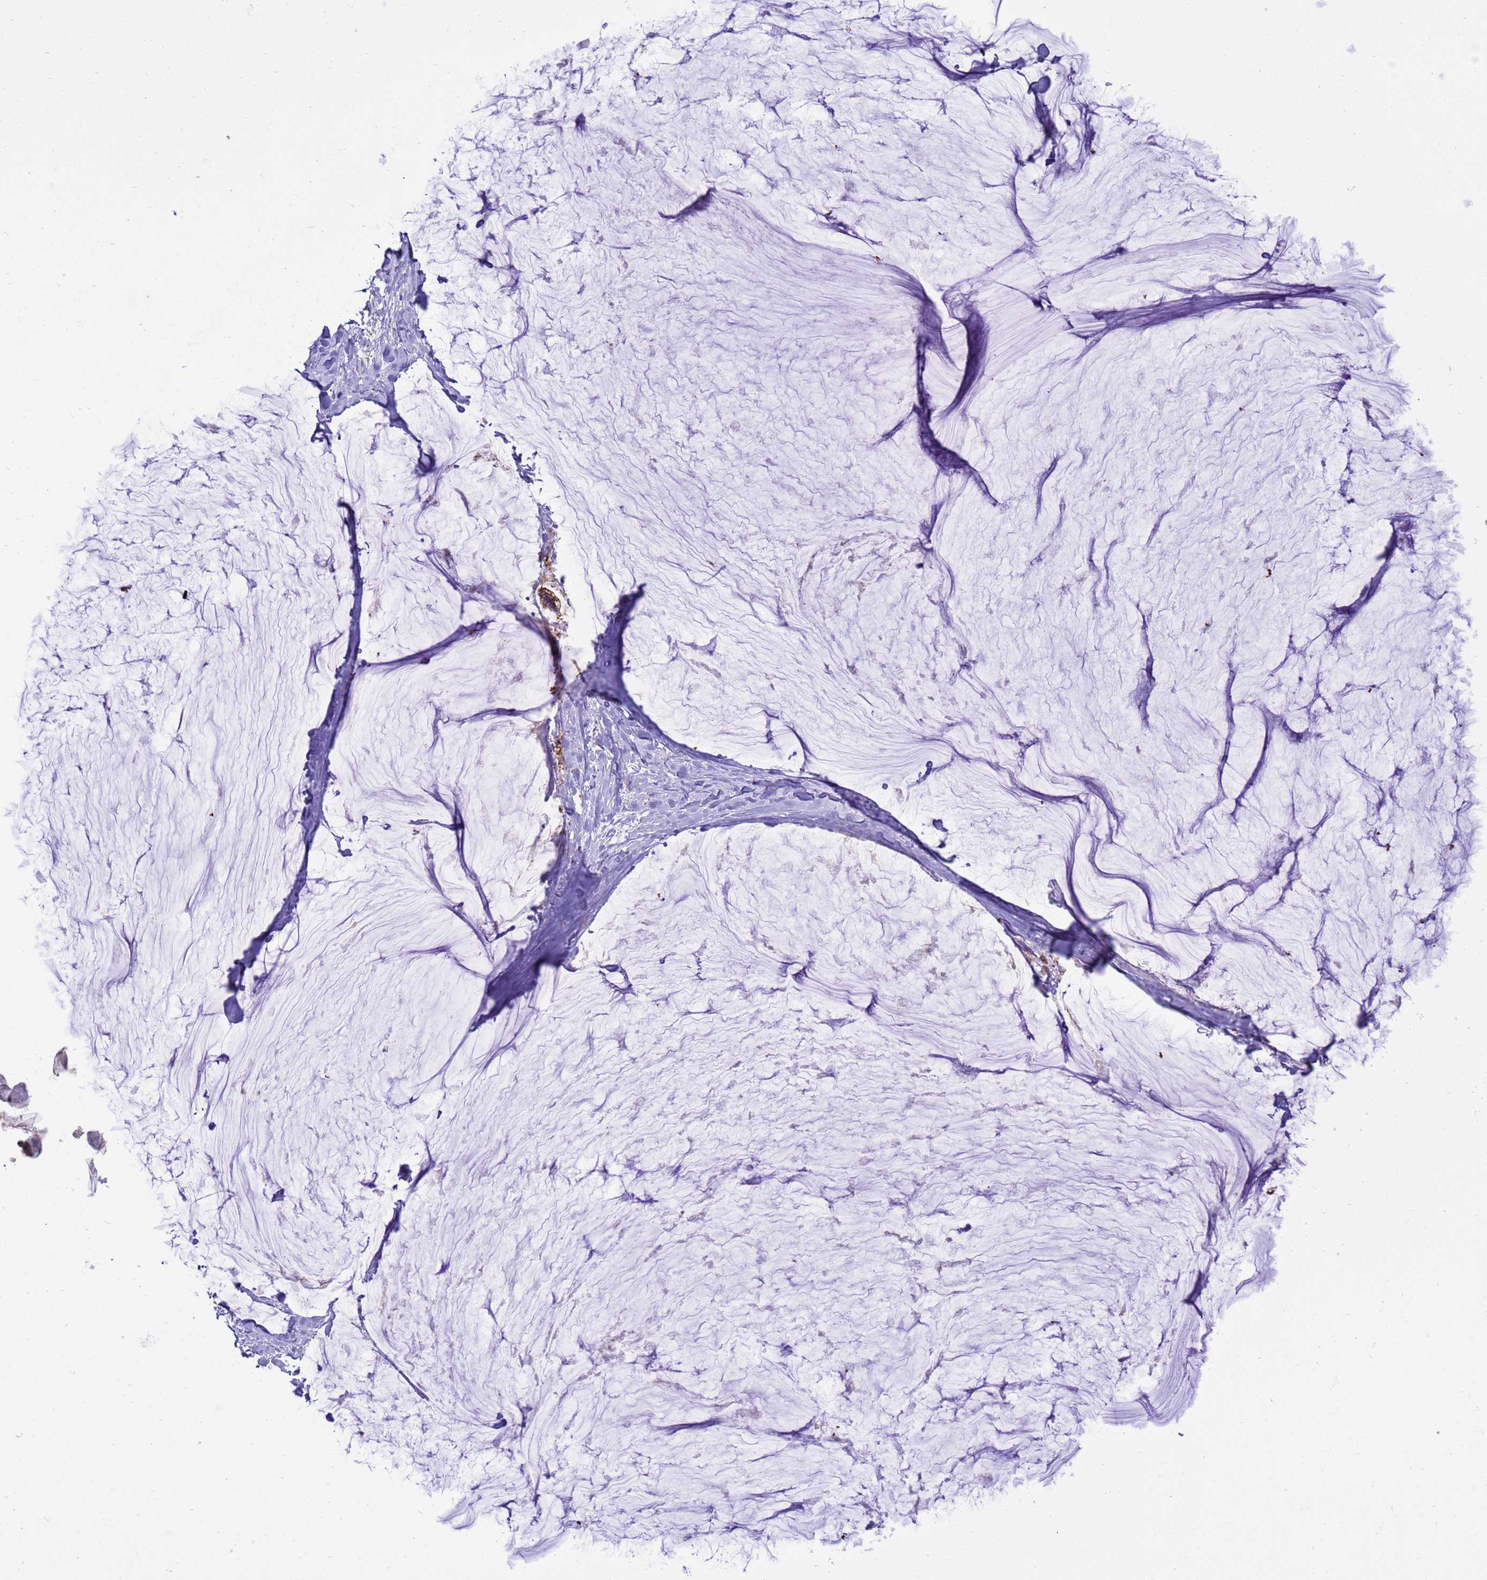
{"staining": {"intensity": "moderate", "quantity": "25%-75%", "location": "cytoplasmic/membranous"}, "tissue": "ovarian cancer", "cell_type": "Tumor cells", "image_type": "cancer", "snomed": [{"axis": "morphology", "description": "Cystadenocarcinoma, mucinous, NOS"}, {"axis": "topography", "description": "Ovary"}], "caption": "Brown immunohistochemical staining in mucinous cystadenocarcinoma (ovarian) reveals moderate cytoplasmic/membranous positivity in about 25%-75% of tumor cells. The staining was performed using DAB to visualize the protein expression in brown, while the nuclei were stained in blue with hematoxylin (Magnification: 20x).", "gene": "RNF165", "patient": {"sex": "female", "age": 39}}